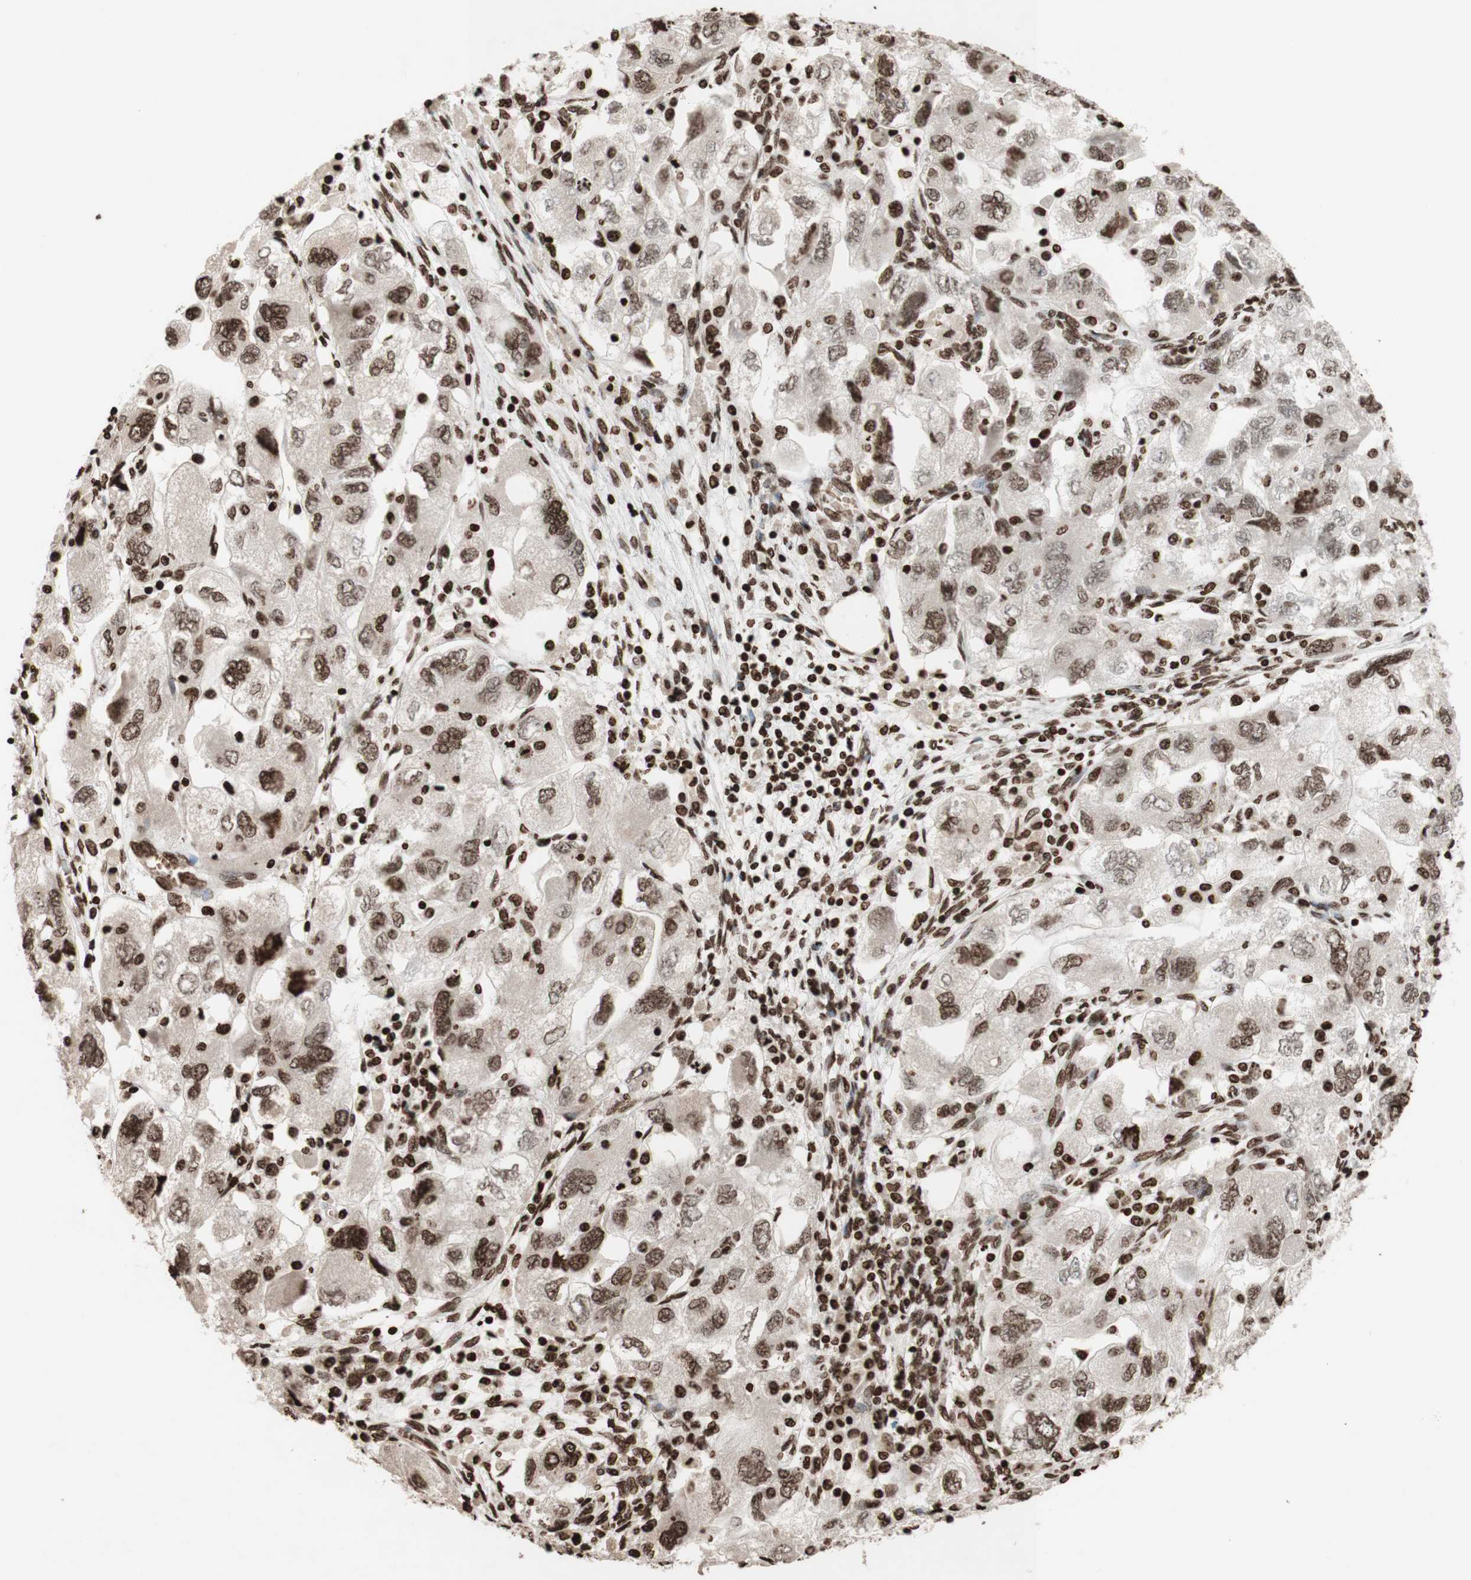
{"staining": {"intensity": "moderate", "quantity": ">75%", "location": "nuclear"}, "tissue": "ovarian cancer", "cell_type": "Tumor cells", "image_type": "cancer", "snomed": [{"axis": "morphology", "description": "Carcinoma, NOS"}, {"axis": "morphology", "description": "Cystadenocarcinoma, serous, NOS"}, {"axis": "topography", "description": "Ovary"}], "caption": "Ovarian serous cystadenocarcinoma stained with immunohistochemistry (IHC) shows moderate nuclear positivity in approximately >75% of tumor cells.", "gene": "NCOA3", "patient": {"sex": "female", "age": 69}}